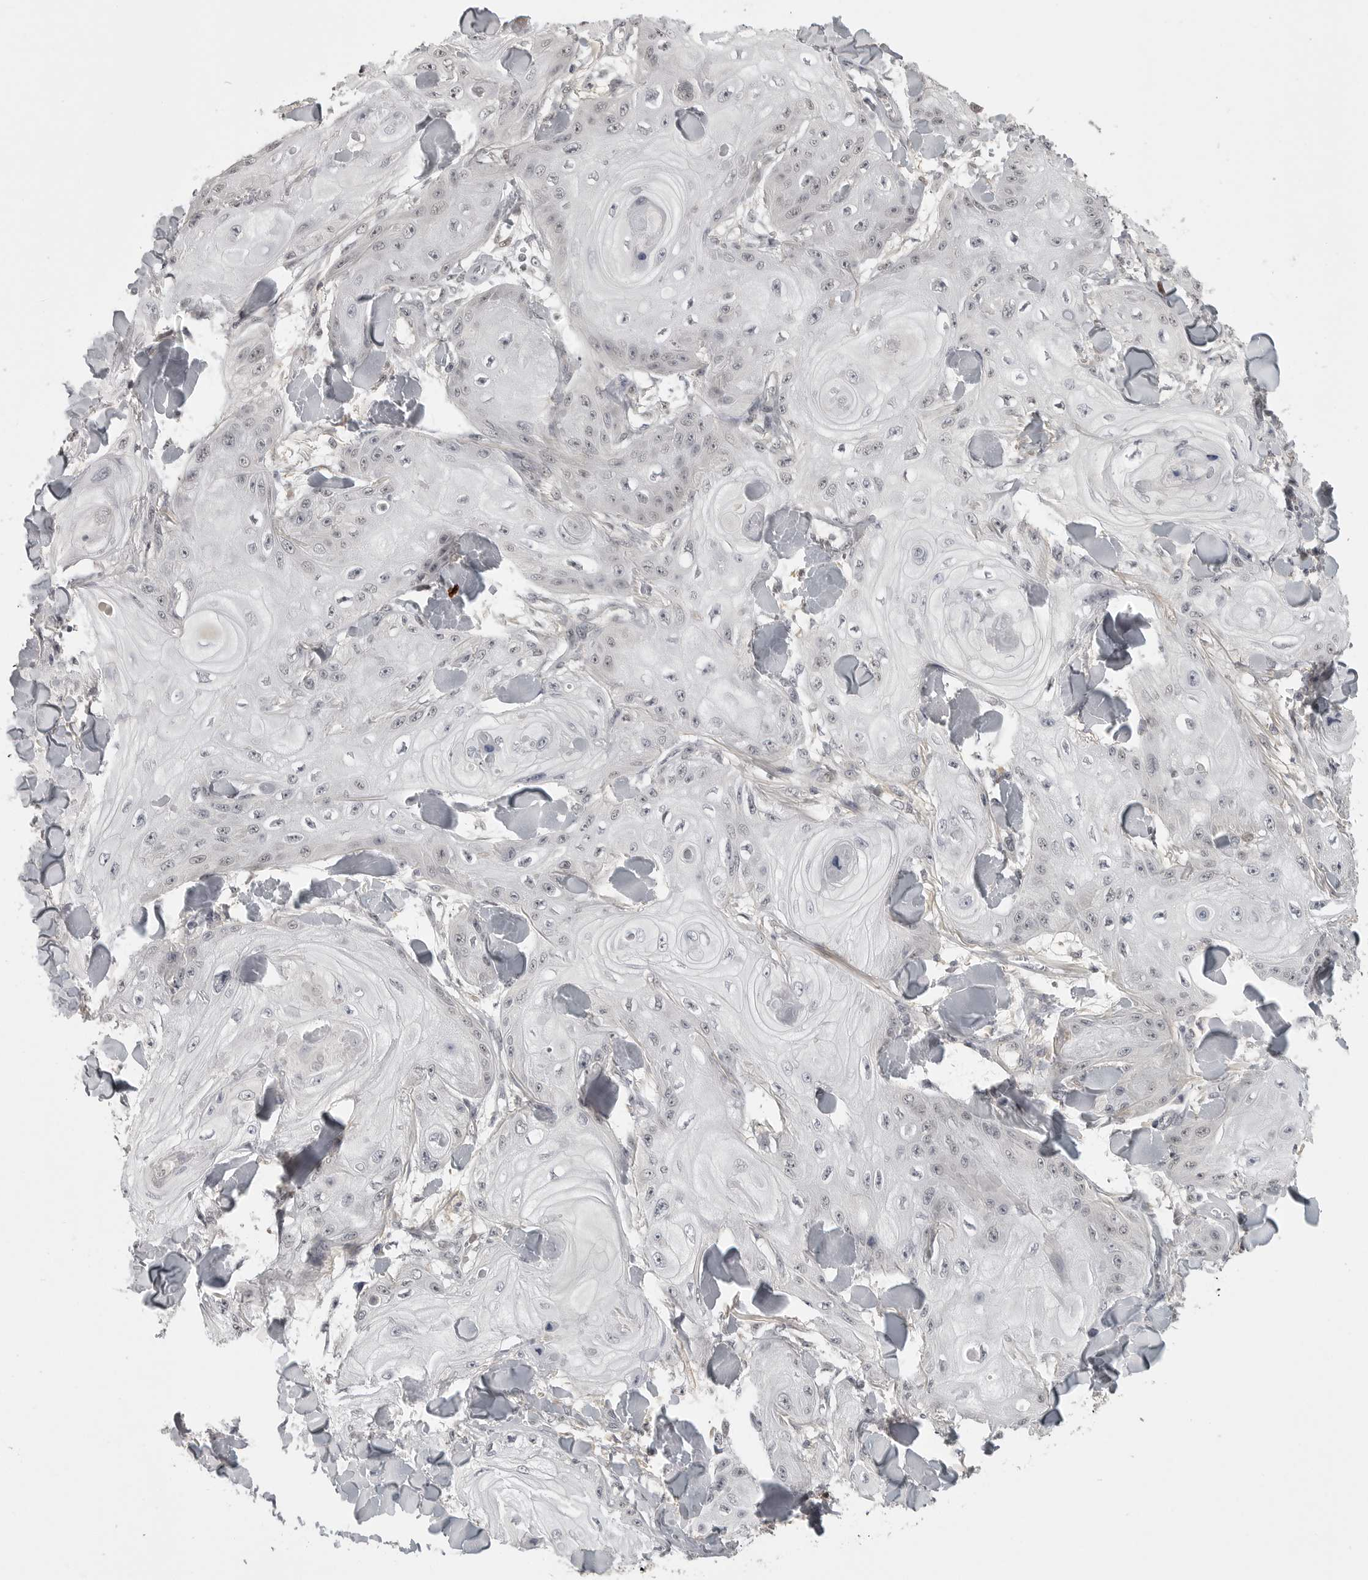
{"staining": {"intensity": "negative", "quantity": "none", "location": "none"}, "tissue": "skin cancer", "cell_type": "Tumor cells", "image_type": "cancer", "snomed": [{"axis": "morphology", "description": "Squamous cell carcinoma, NOS"}, {"axis": "topography", "description": "Skin"}], "caption": "Tumor cells show no significant expression in skin squamous cell carcinoma.", "gene": "UROD", "patient": {"sex": "male", "age": 74}}